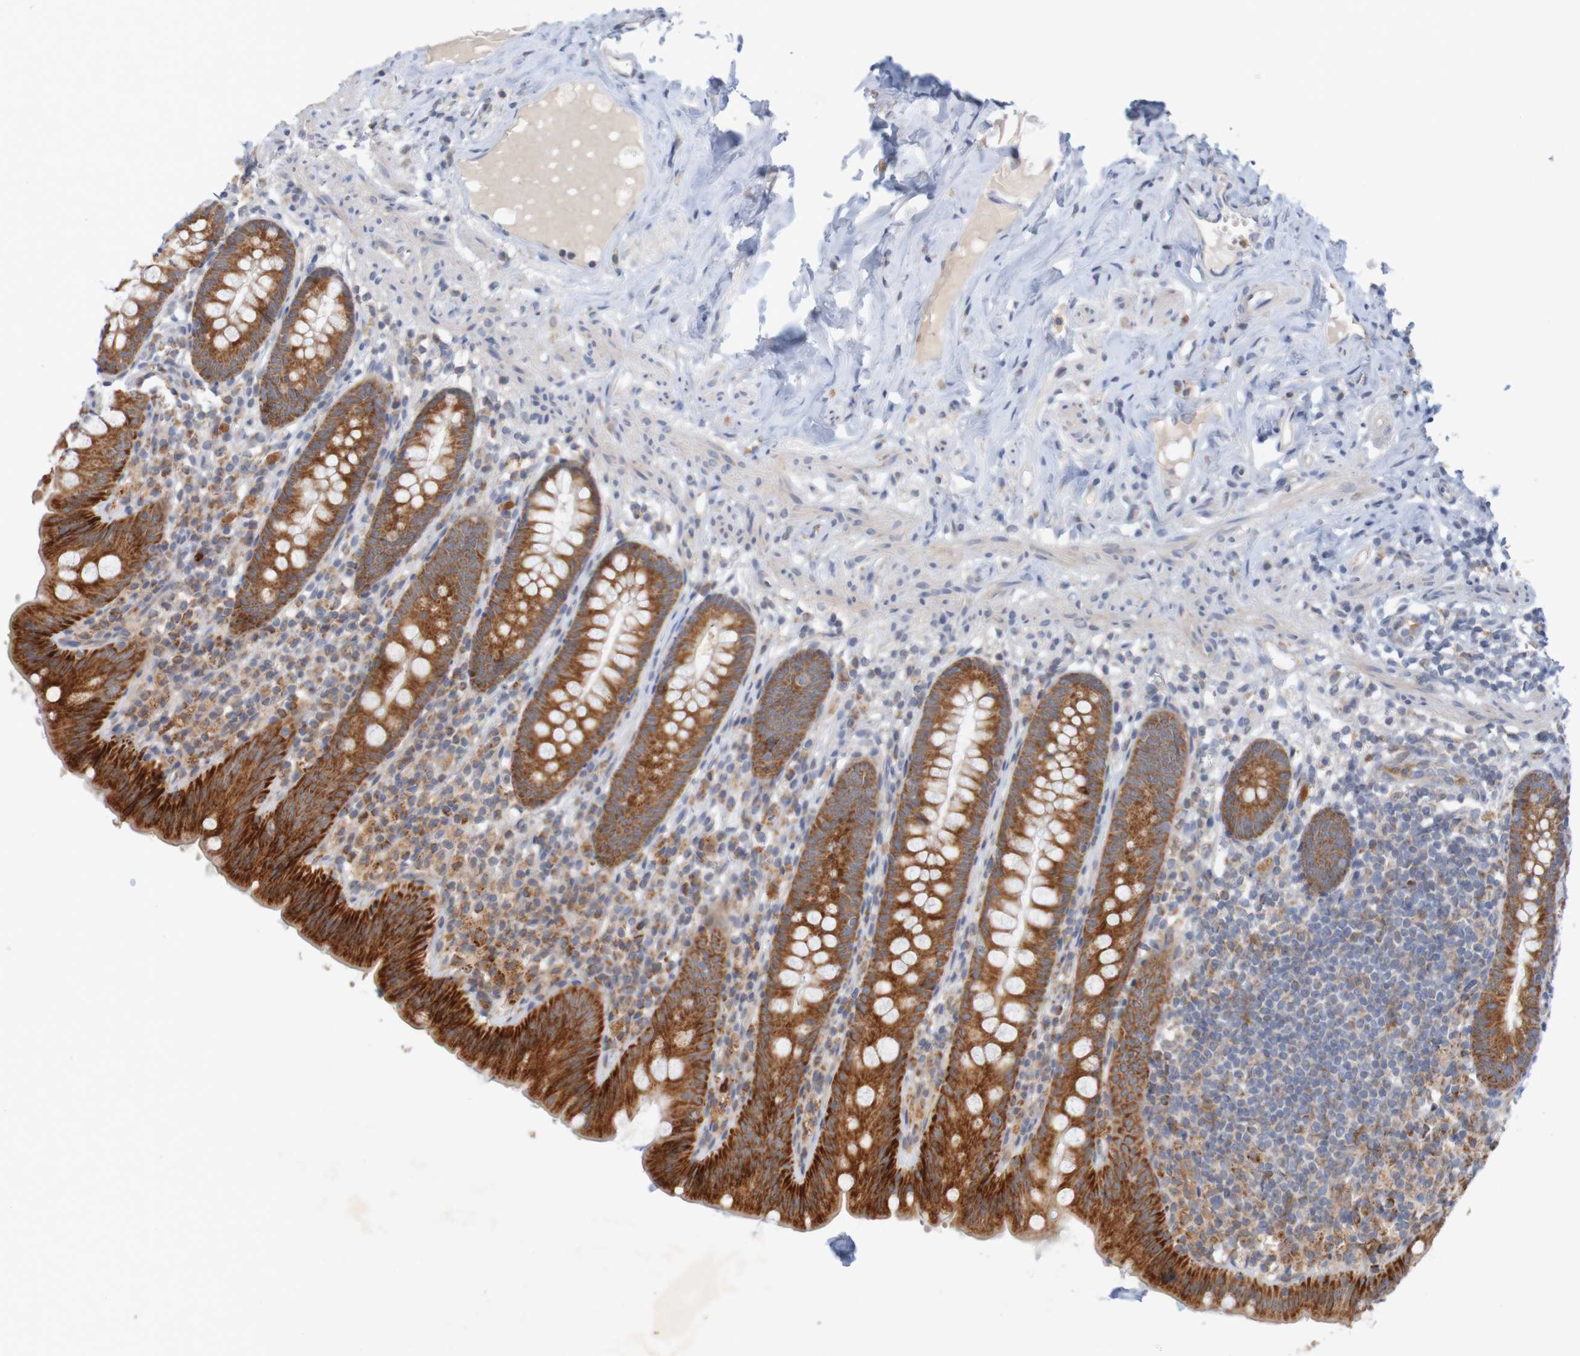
{"staining": {"intensity": "strong", "quantity": ">75%", "location": "cytoplasmic/membranous"}, "tissue": "appendix", "cell_type": "Glandular cells", "image_type": "normal", "snomed": [{"axis": "morphology", "description": "Normal tissue, NOS"}, {"axis": "topography", "description": "Appendix"}], "caption": "The histopathology image shows immunohistochemical staining of normal appendix. There is strong cytoplasmic/membranous expression is present in about >75% of glandular cells.", "gene": "NAV2", "patient": {"sex": "male", "age": 52}}